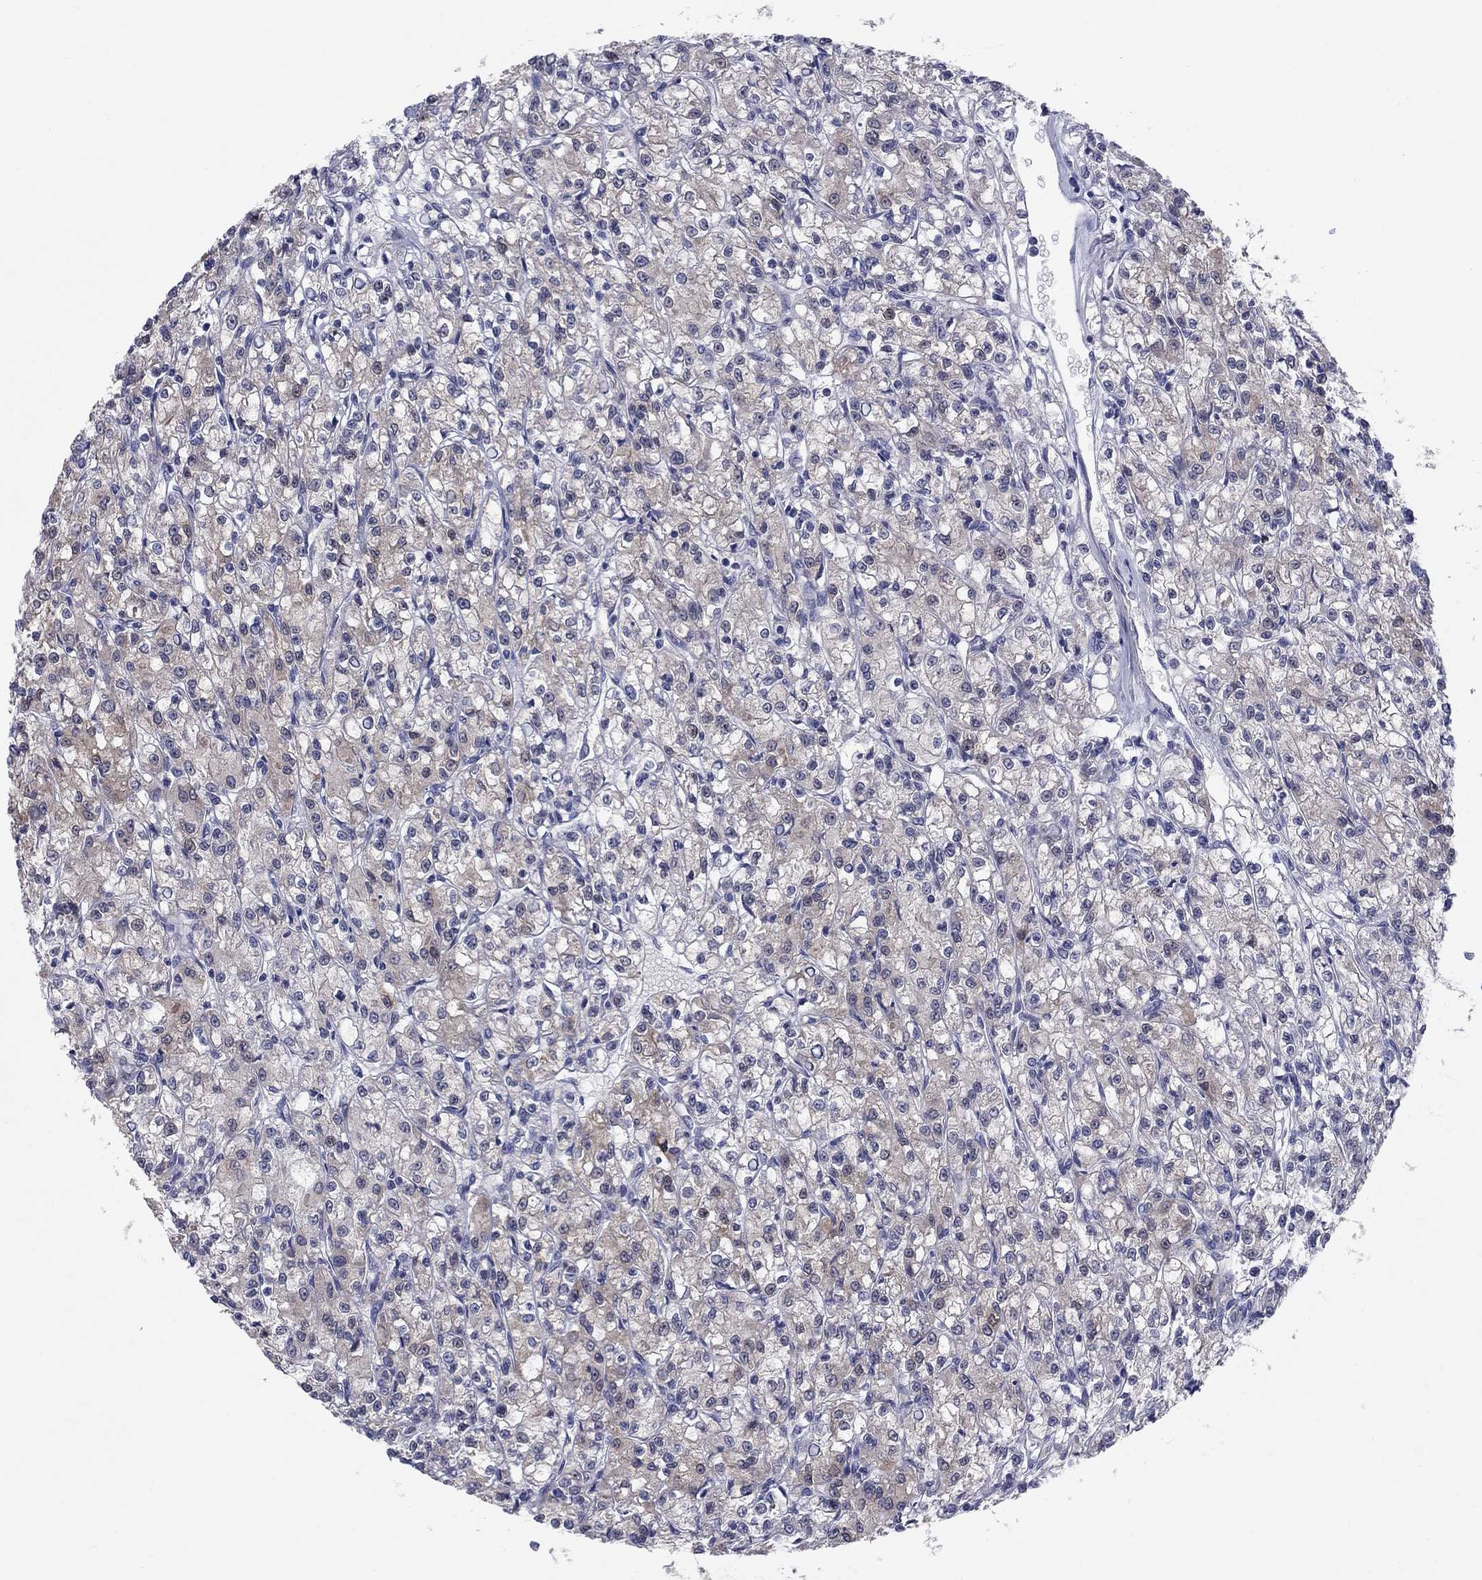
{"staining": {"intensity": "moderate", "quantity": "<25%", "location": "cytoplasmic/membranous"}, "tissue": "renal cancer", "cell_type": "Tumor cells", "image_type": "cancer", "snomed": [{"axis": "morphology", "description": "Adenocarcinoma, NOS"}, {"axis": "topography", "description": "Kidney"}], "caption": "A low amount of moderate cytoplasmic/membranous expression is seen in approximately <25% of tumor cells in adenocarcinoma (renal) tissue.", "gene": "GRHPR", "patient": {"sex": "female", "age": 59}}